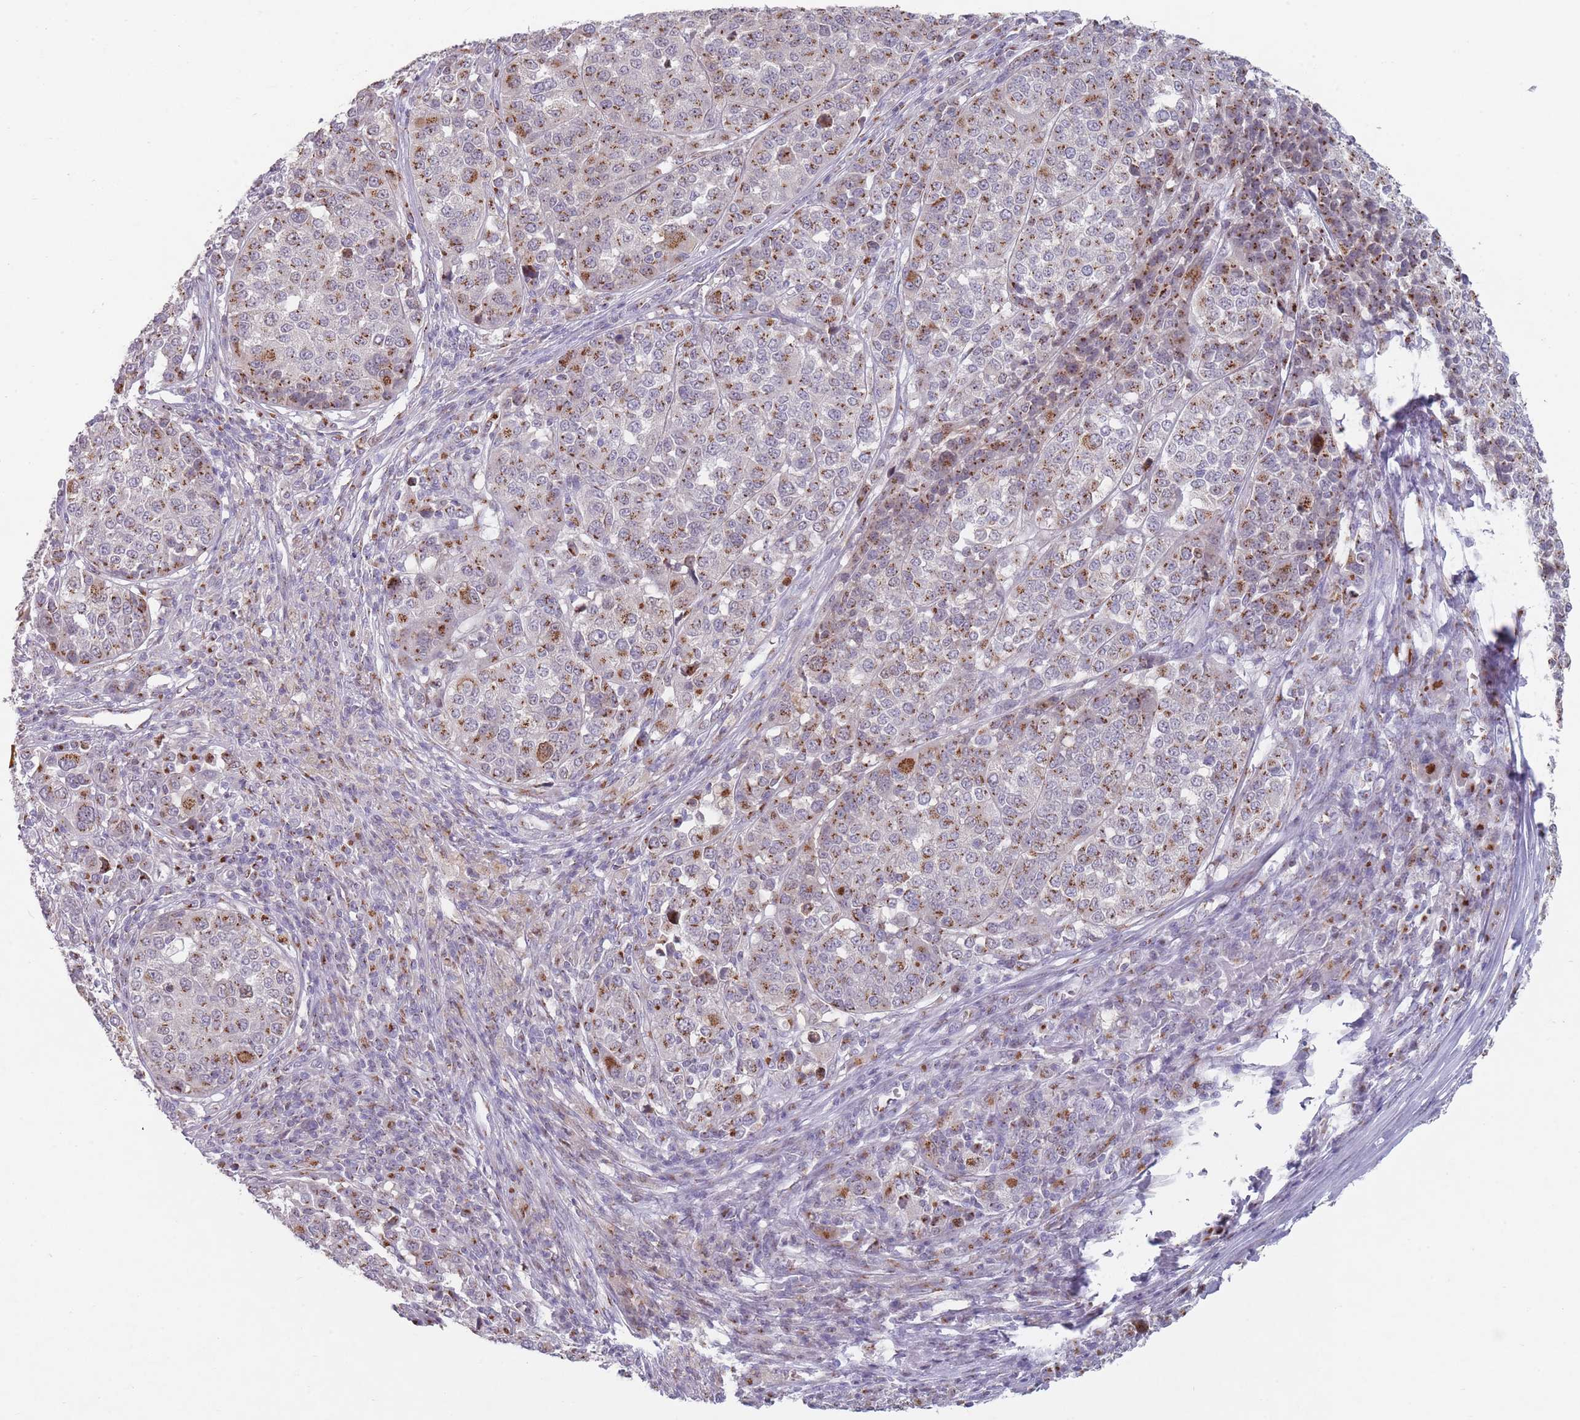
{"staining": {"intensity": "moderate", "quantity": ">75%", "location": "cytoplasmic/membranous"}, "tissue": "melanoma", "cell_type": "Tumor cells", "image_type": "cancer", "snomed": [{"axis": "morphology", "description": "Malignant melanoma, Metastatic site"}, {"axis": "topography", "description": "Lymph node"}], "caption": "A brown stain shows moderate cytoplasmic/membranous staining of a protein in human melanoma tumor cells. (brown staining indicates protein expression, while blue staining denotes nuclei).", "gene": "MAN1B1", "patient": {"sex": "male", "age": 44}}